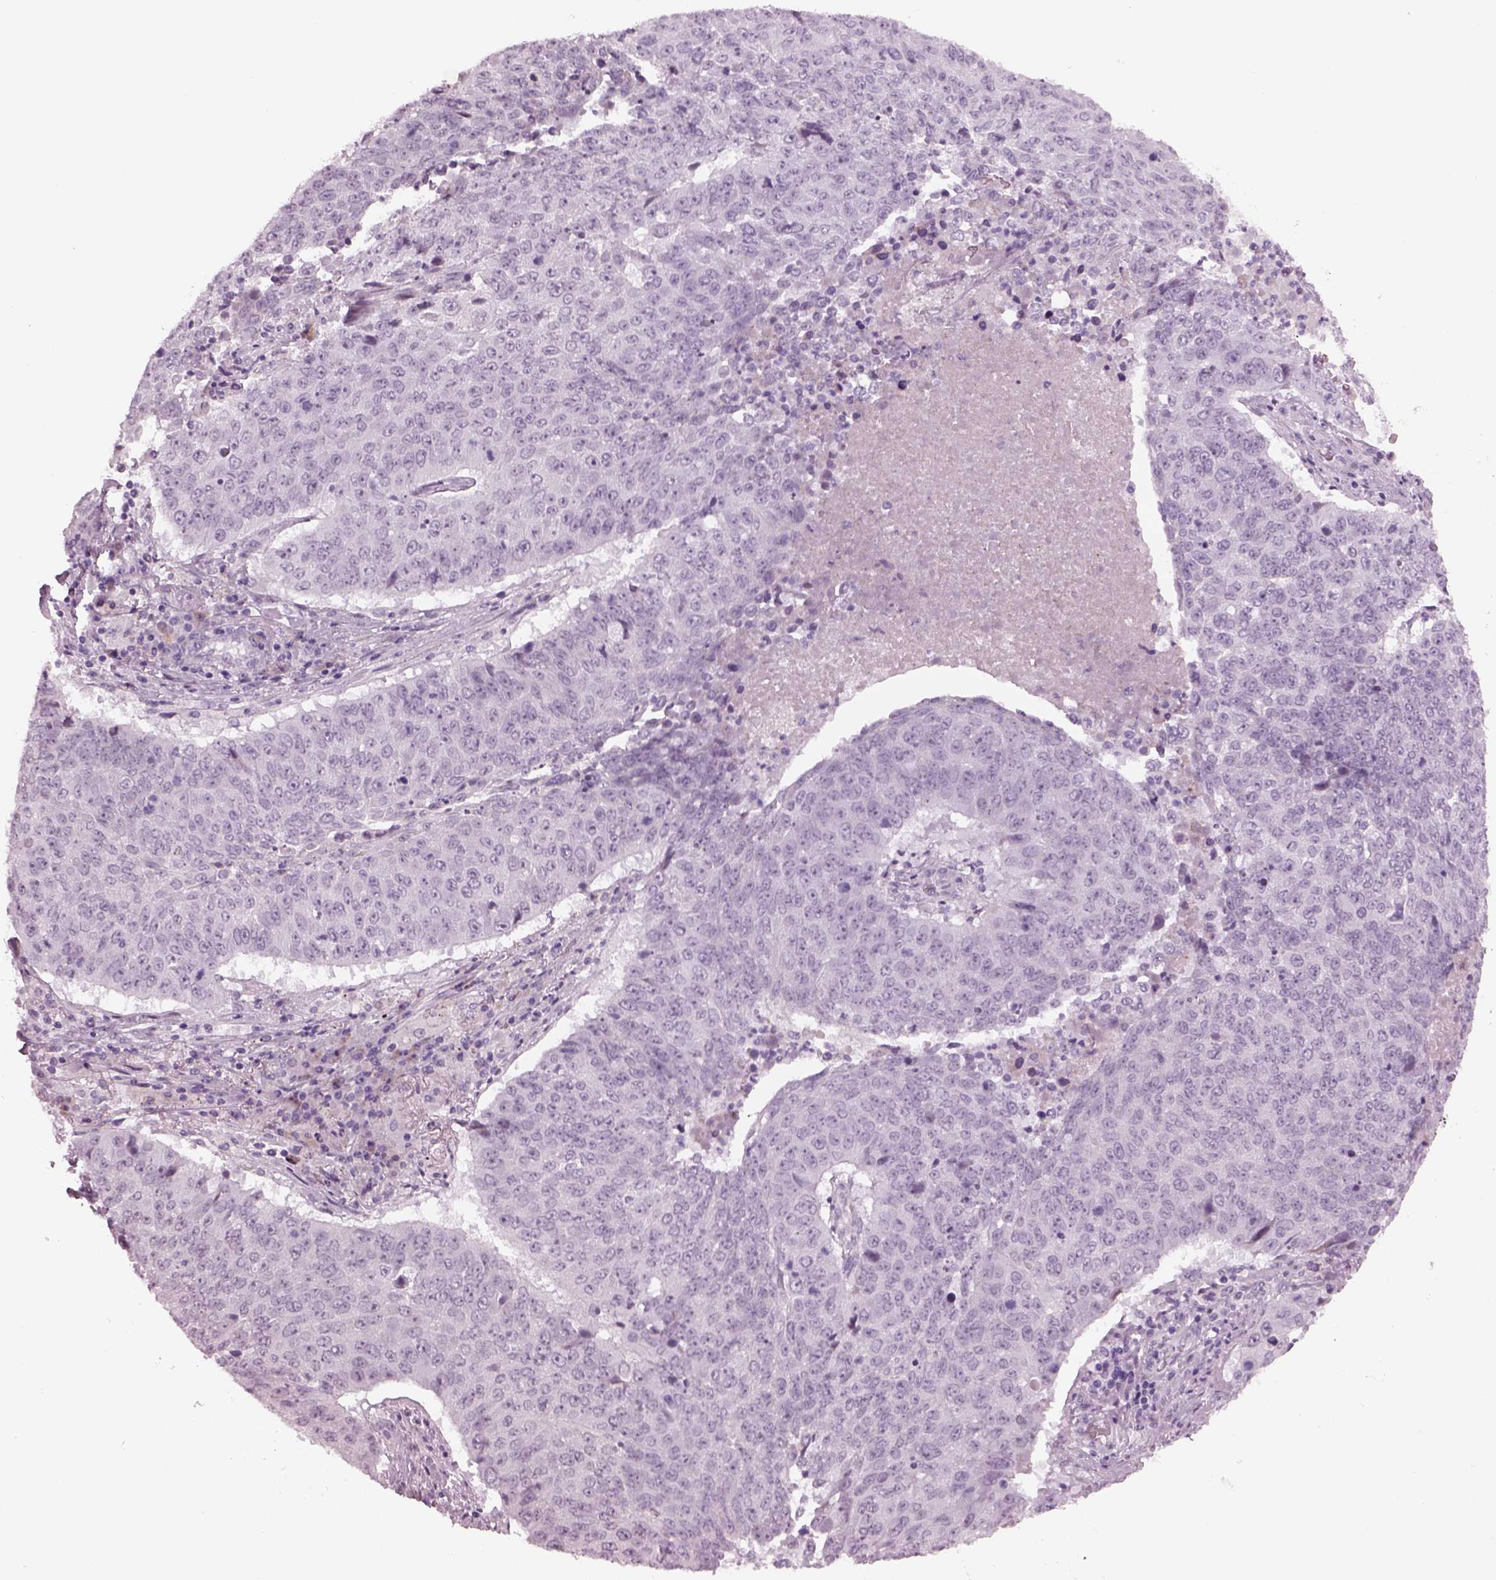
{"staining": {"intensity": "negative", "quantity": "none", "location": "none"}, "tissue": "lung cancer", "cell_type": "Tumor cells", "image_type": "cancer", "snomed": [{"axis": "morphology", "description": "Normal tissue, NOS"}, {"axis": "morphology", "description": "Squamous cell carcinoma, NOS"}, {"axis": "topography", "description": "Bronchus"}, {"axis": "topography", "description": "Lung"}], "caption": "There is no significant positivity in tumor cells of squamous cell carcinoma (lung).", "gene": "CYLC1", "patient": {"sex": "male", "age": 64}}